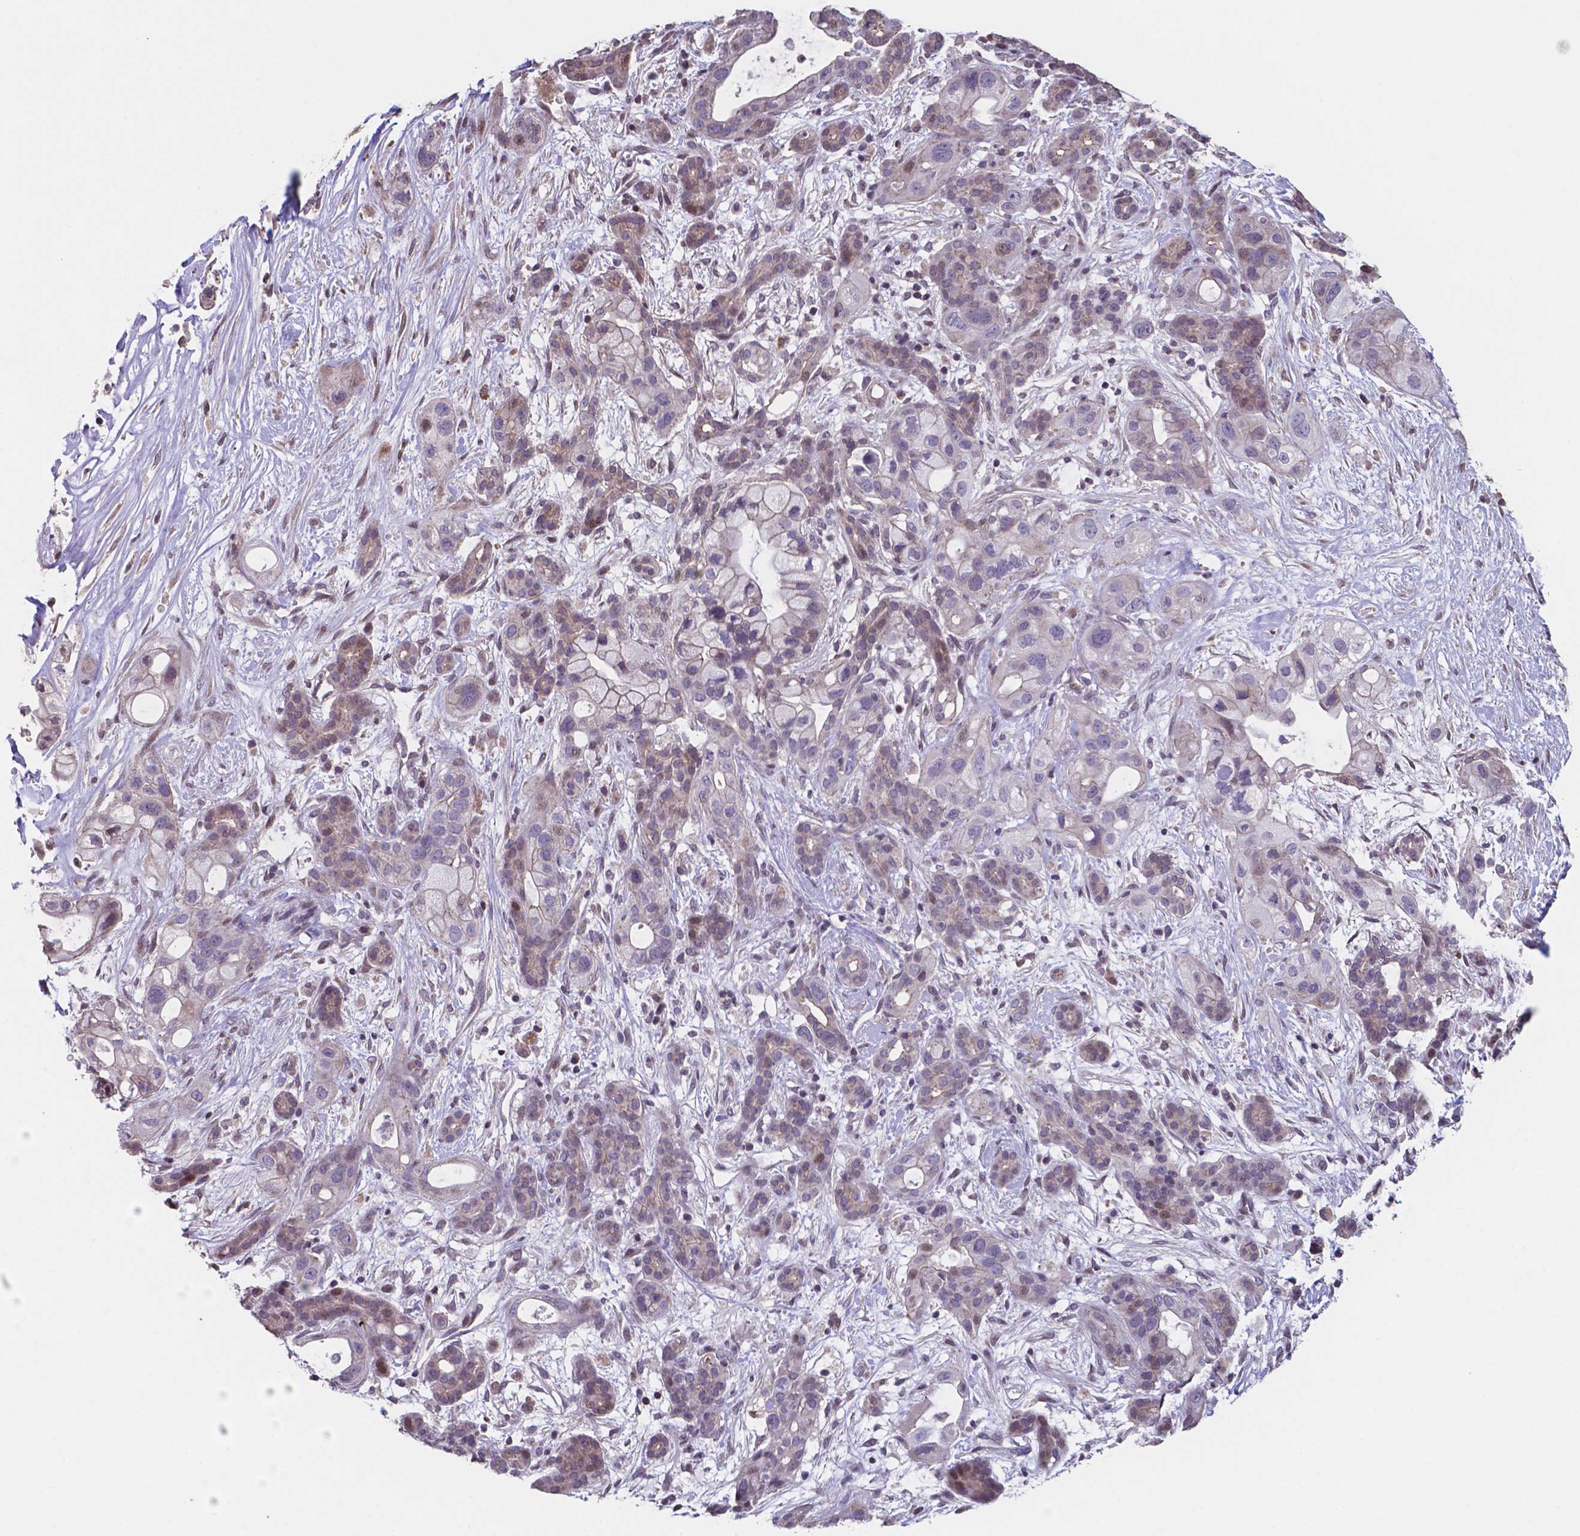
{"staining": {"intensity": "weak", "quantity": "<25%", "location": "cytoplasmic/membranous,nuclear"}, "tissue": "pancreatic cancer", "cell_type": "Tumor cells", "image_type": "cancer", "snomed": [{"axis": "morphology", "description": "Adenocarcinoma, NOS"}, {"axis": "topography", "description": "Pancreas"}], "caption": "A high-resolution photomicrograph shows IHC staining of pancreatic cancer (adenocarcinoma), which exhibits no significant positivity in tumor cells.", "gene": "MLC1", "patient": {"sex": "male", "age": 44}}